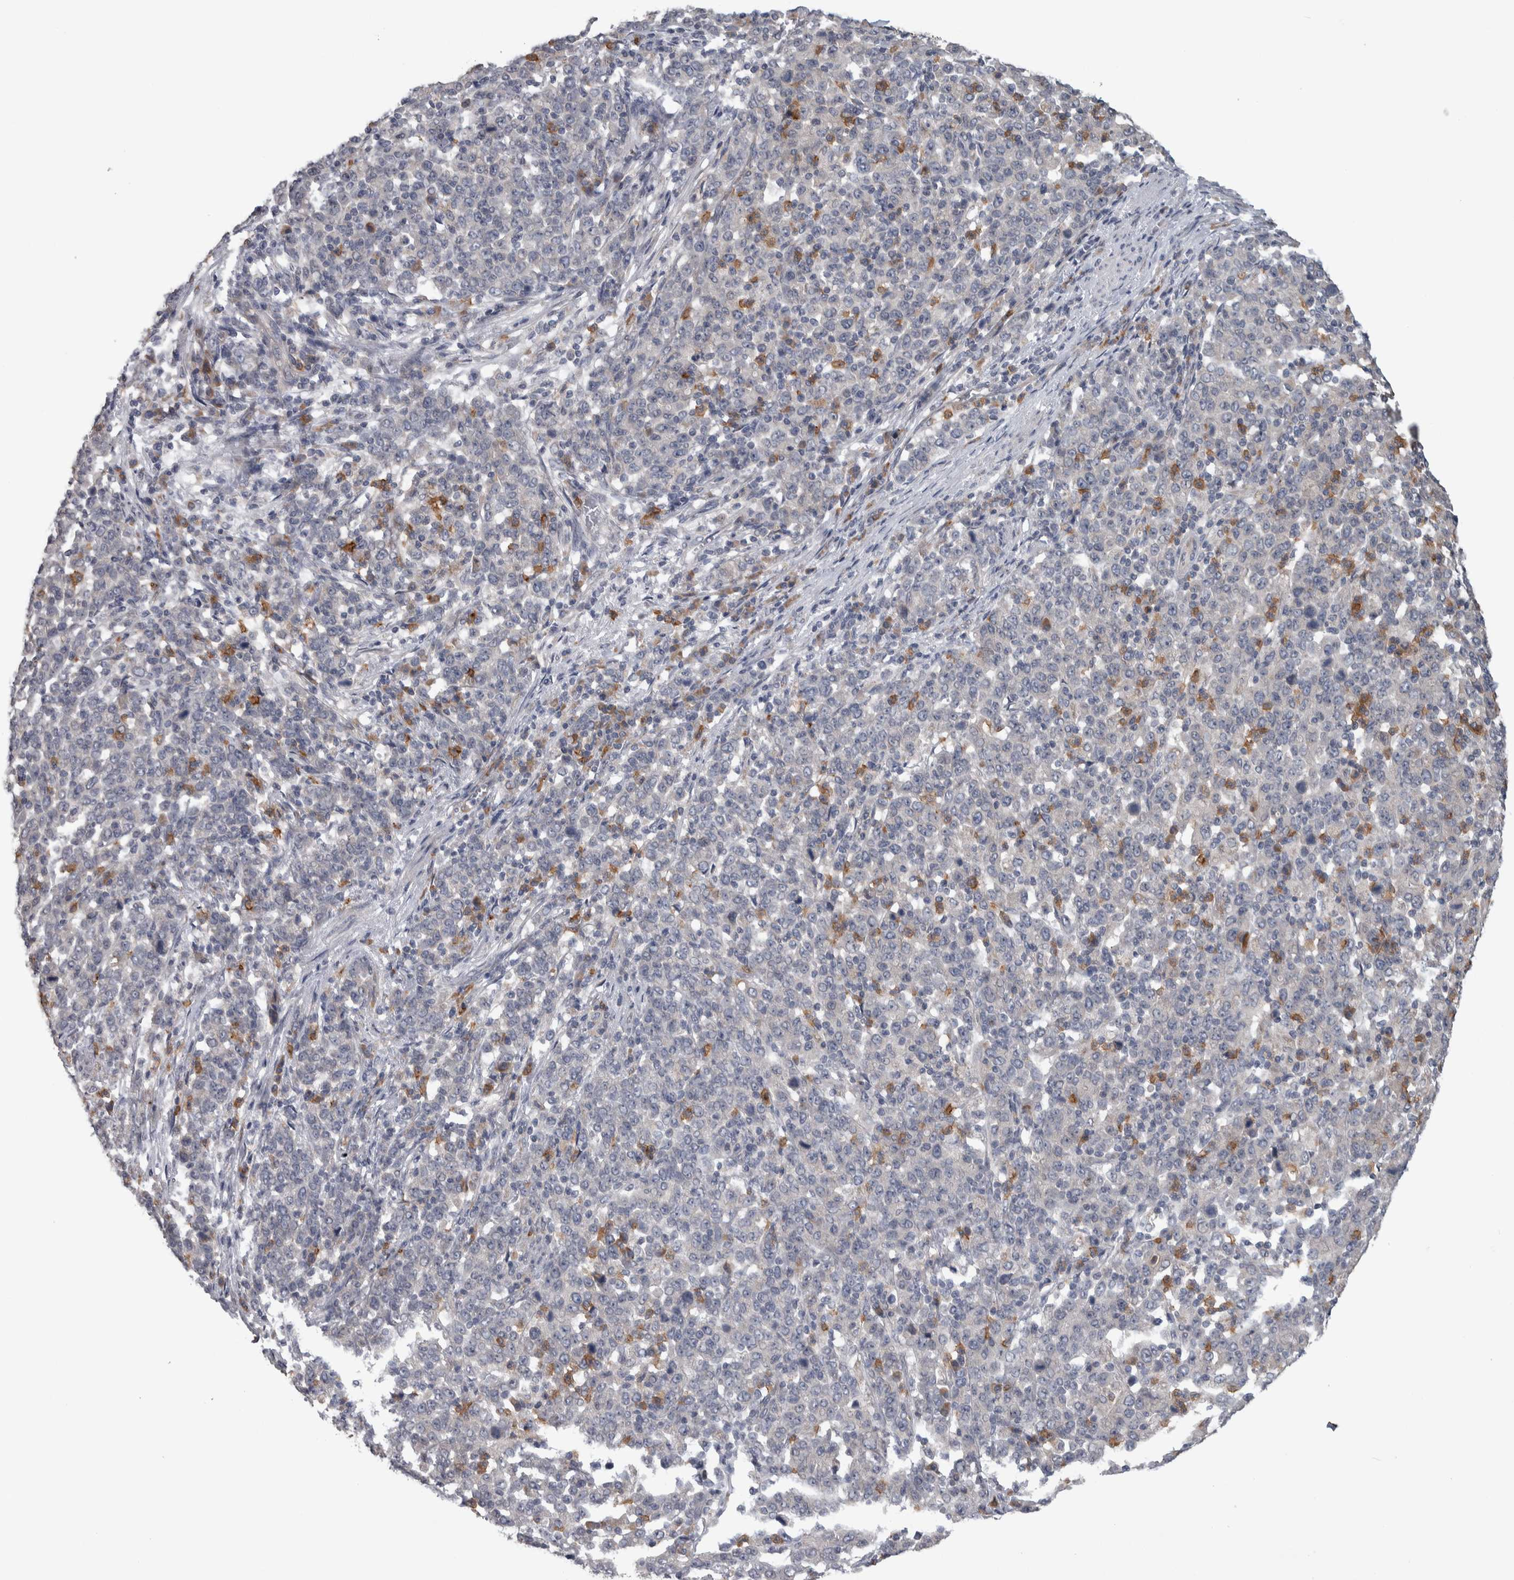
{"staining": {"intensity": "negative", "quantity": "none", "location": "none"}, "tissue": "stomach cancer", "cell_type": "Tumor cells", "image_type": "cancer", "snomed": [{"axis": "morphology", "description": "Adenocarcinoma, NOS"}, {"axis": "topography", "description": "Stomach, upper"}], "caption": "A high-resolution micrograph shows IHC staining of adenocarcinoma (stomach), which exhibits no significant positivity in tumor cells.", "gene": "SRP68", "patient": {"sex": "male", "age": 69}}